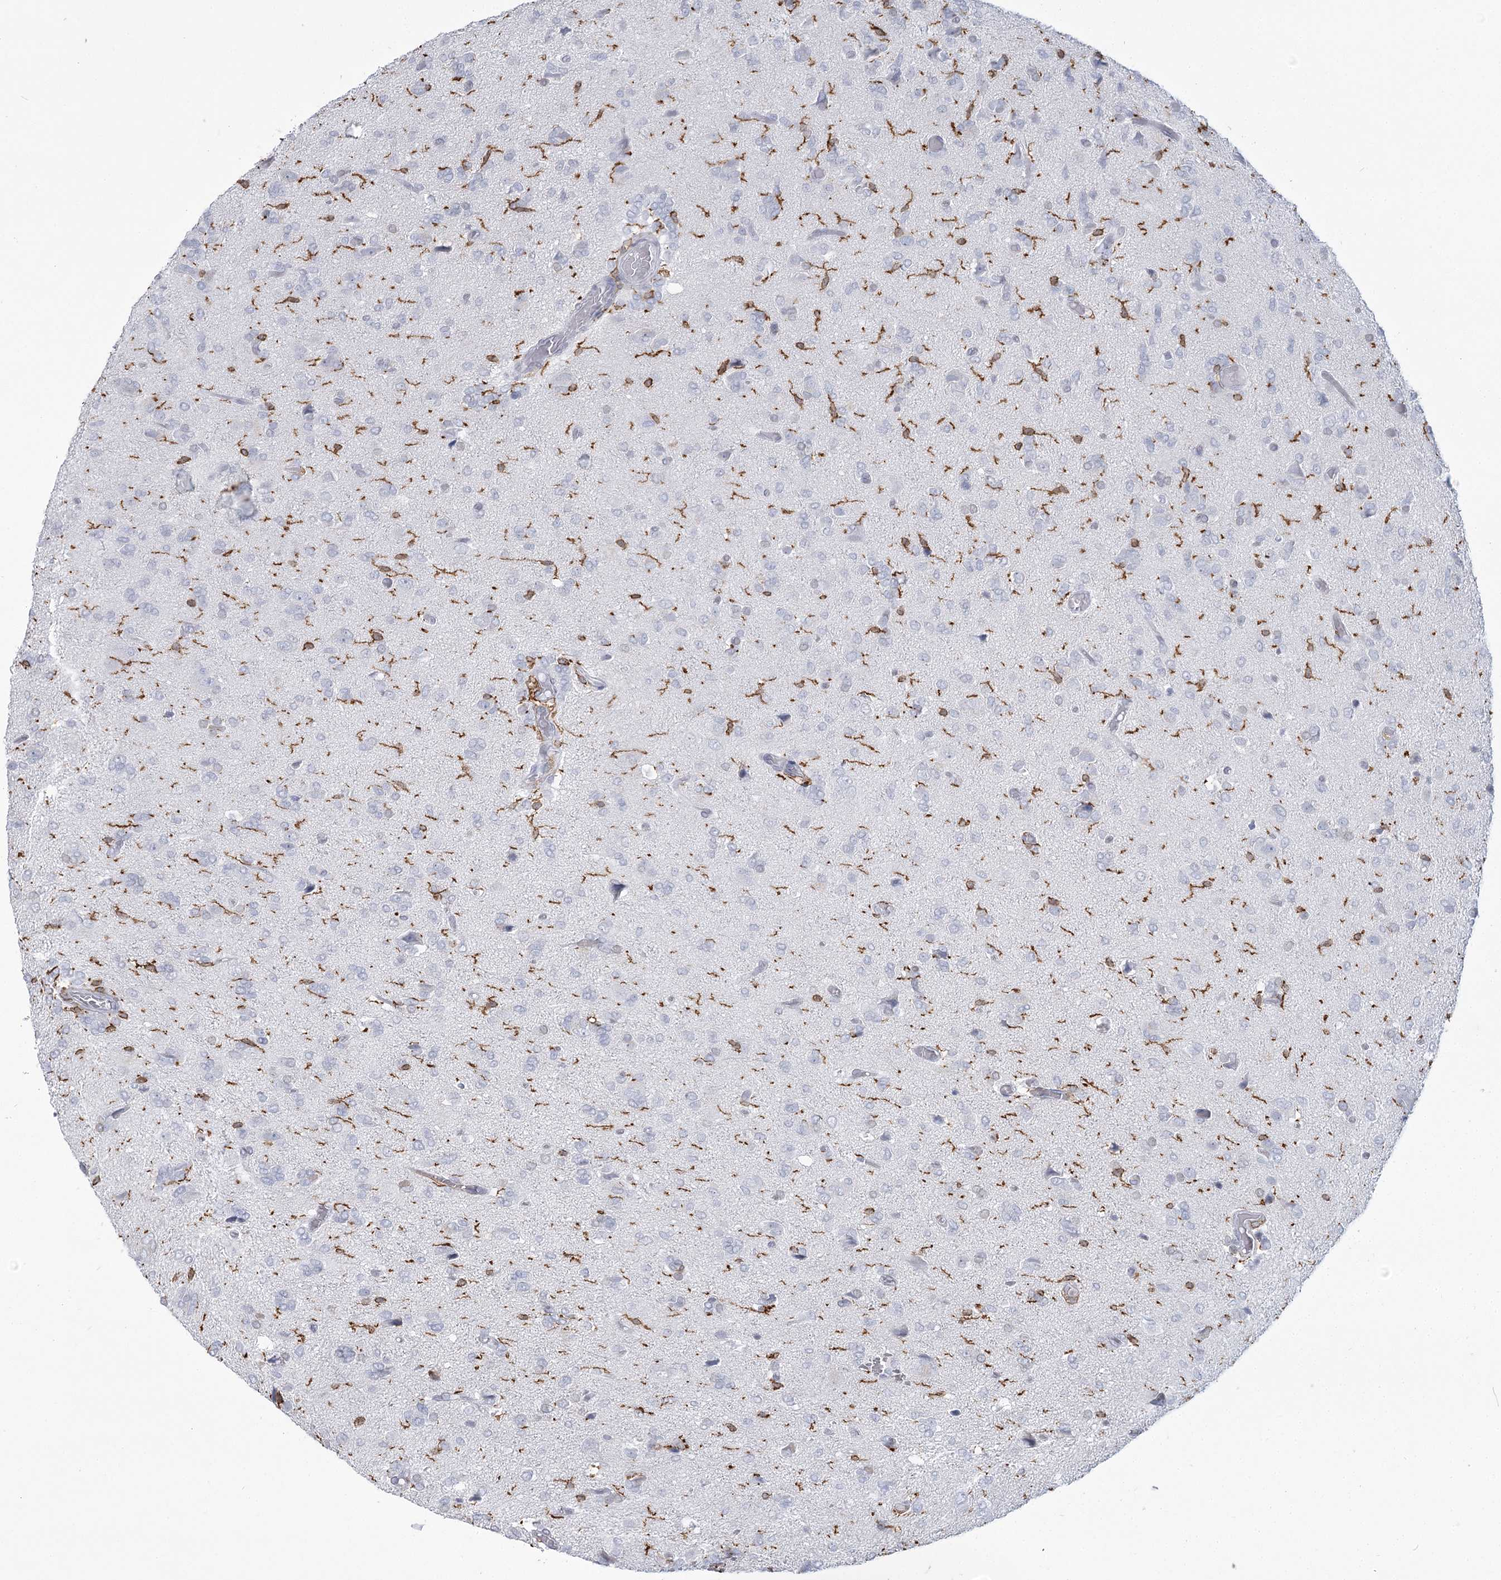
{"staining": {"intensity": "negative", "quantity": "none", "location": "none"}, "tissue": "glioma", "cell_type": "Tumor cells", "image_type": "cancer", "snomed": [{"axis": "morphology", "description": "Glioma, malignant, High grade"}, {"axis": "topography", "description": "Brain"}], "caption": "Micrograph shows no significant protein positivity in tumor cells of malignant glioma (high-grade).", "gene": "C11orf1", "patient": {"sex": "female", "age": 59}}